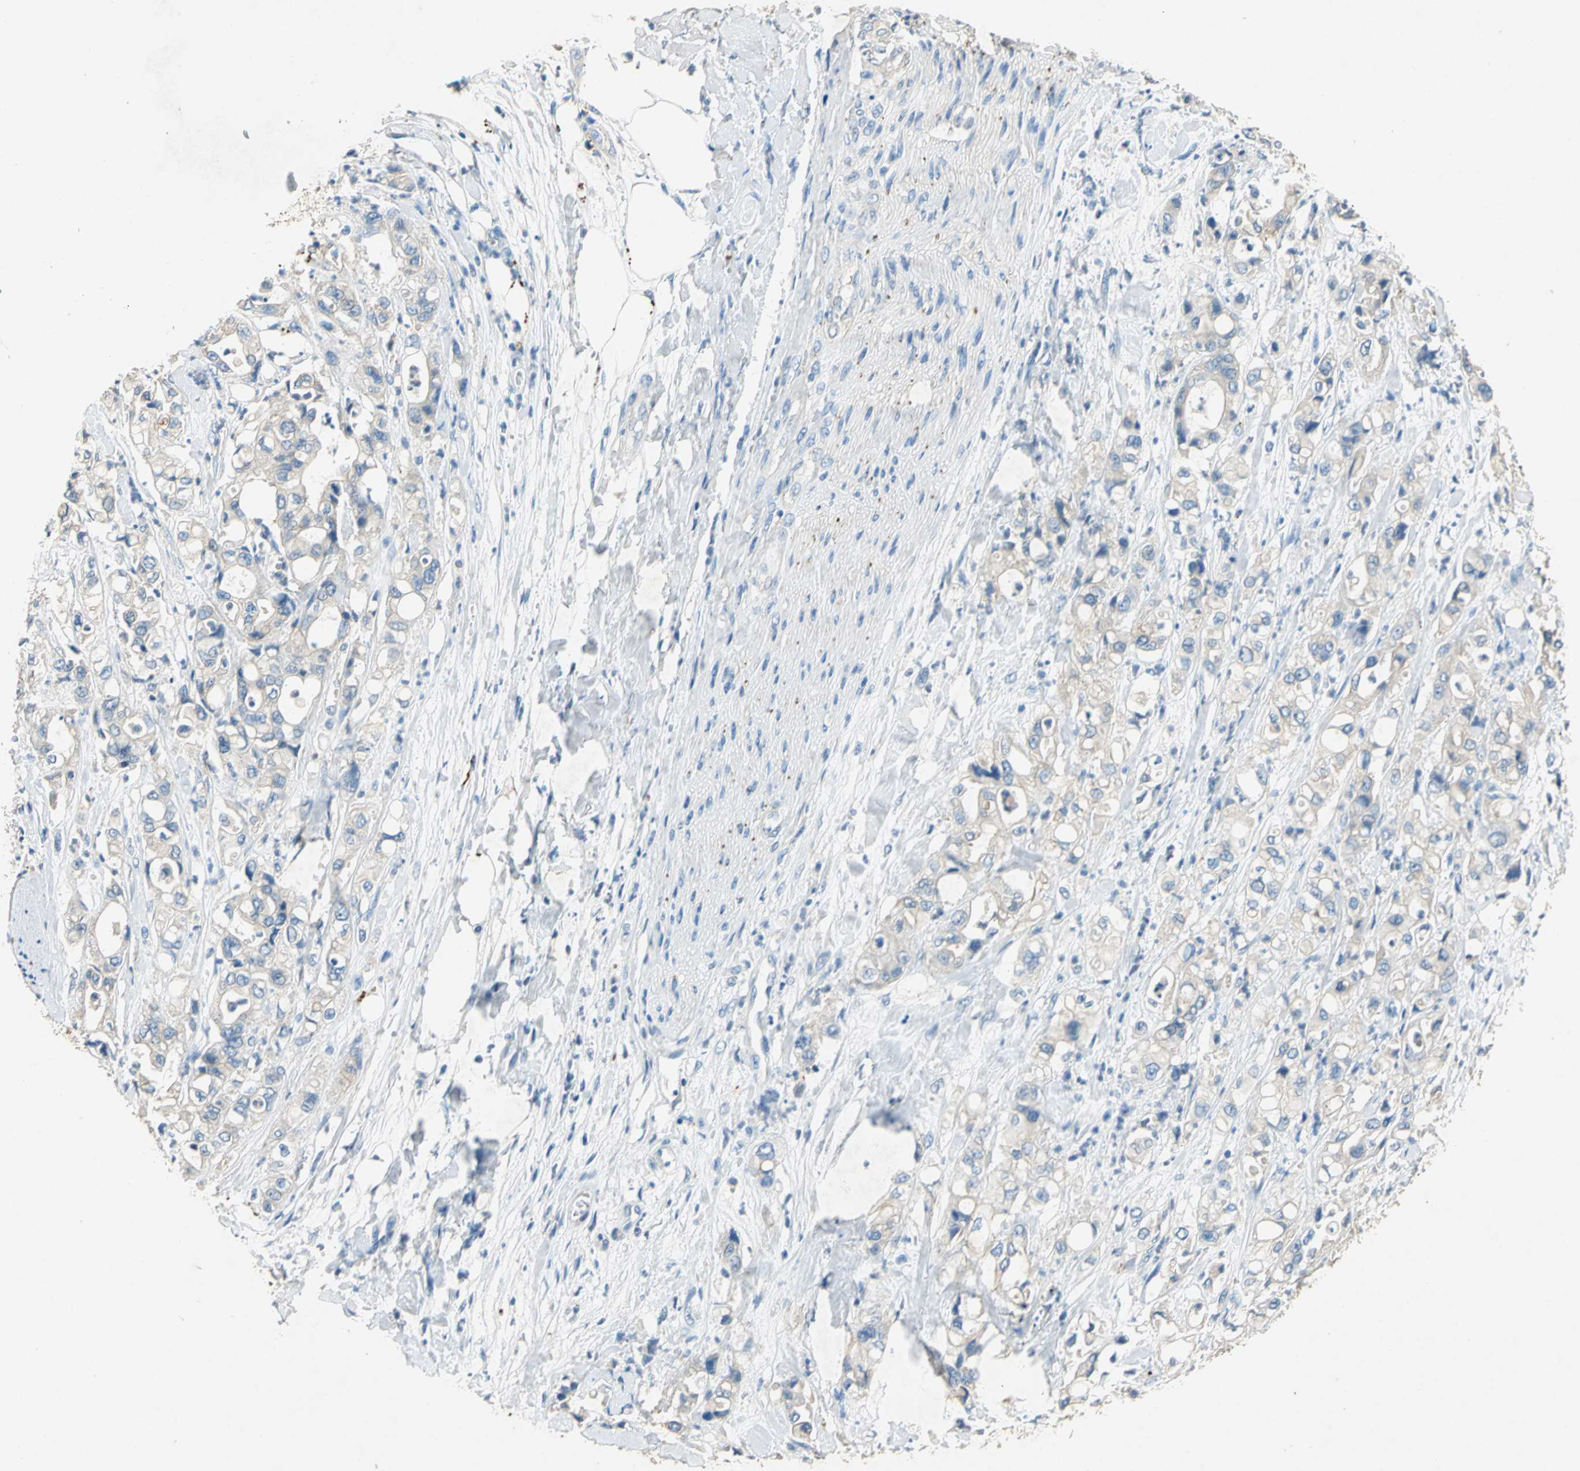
{"staining": {"intensity": "weak", "quantity": "25%-75%", "location": "cytoplasmic/membranous"}, "tissue": "pancreatic cancer", "cell_type": "Tumor cells", "image_type": "cancer", "snomed": [{"axis": "morphology", "description": "Adenocarcinoma, NOS"}, {"axis": "topography", "description": "Pancreas"}], "caption": "Weak cytoplasmic/membranous staining for a protein is seen in approximately 25%-75% of tumor cells of adenocarcinoma (pancreatic) using immunohistochemistry (IHC).", "gene": "ADAMTS5", "patient": {"sex": "male", "age": 70}}